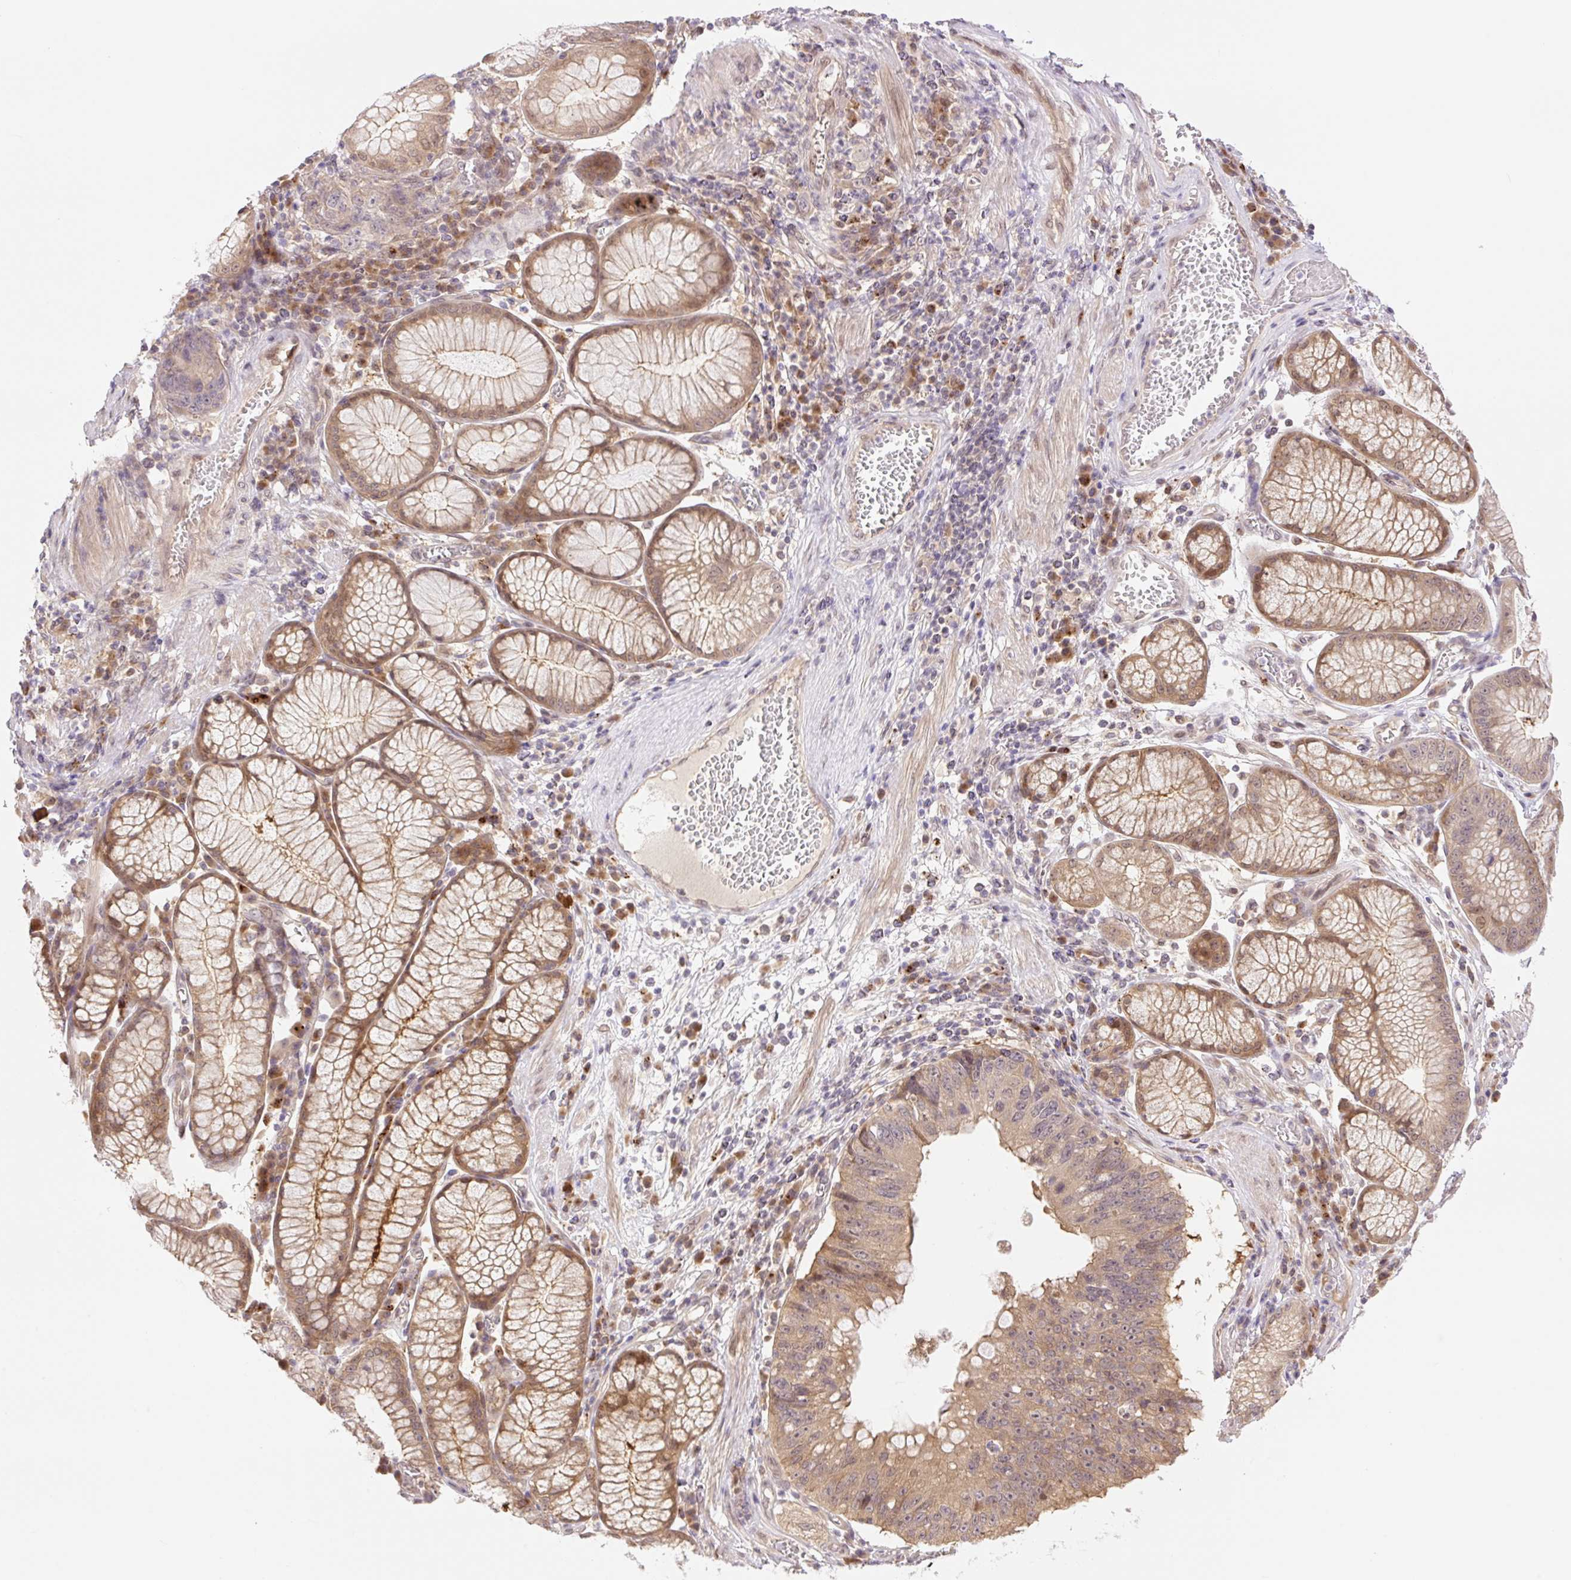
{"staining": {"intensity": "weak", "quantity": ">75%", "location": "cytoplasmic/membranous,nuclear"}, "tissue": "stomach cancer", "cell_type": "Tumor cells", "image_type": "cancer", "snomed": [{"axis": "morphology", "description": "Adenocarcinoma, NOS"}, {"axis": "topography", "description": "Stomach"}], "caption": "The photomicrograph reveals staining of stomach cancer (adenocarcinoma), revealing weak cytoplasmic/membranous and nuclear protein expression (brown color) within tumor cells.", "gene": "VPS25", "patient": {"sex": "male", "age": 59}}